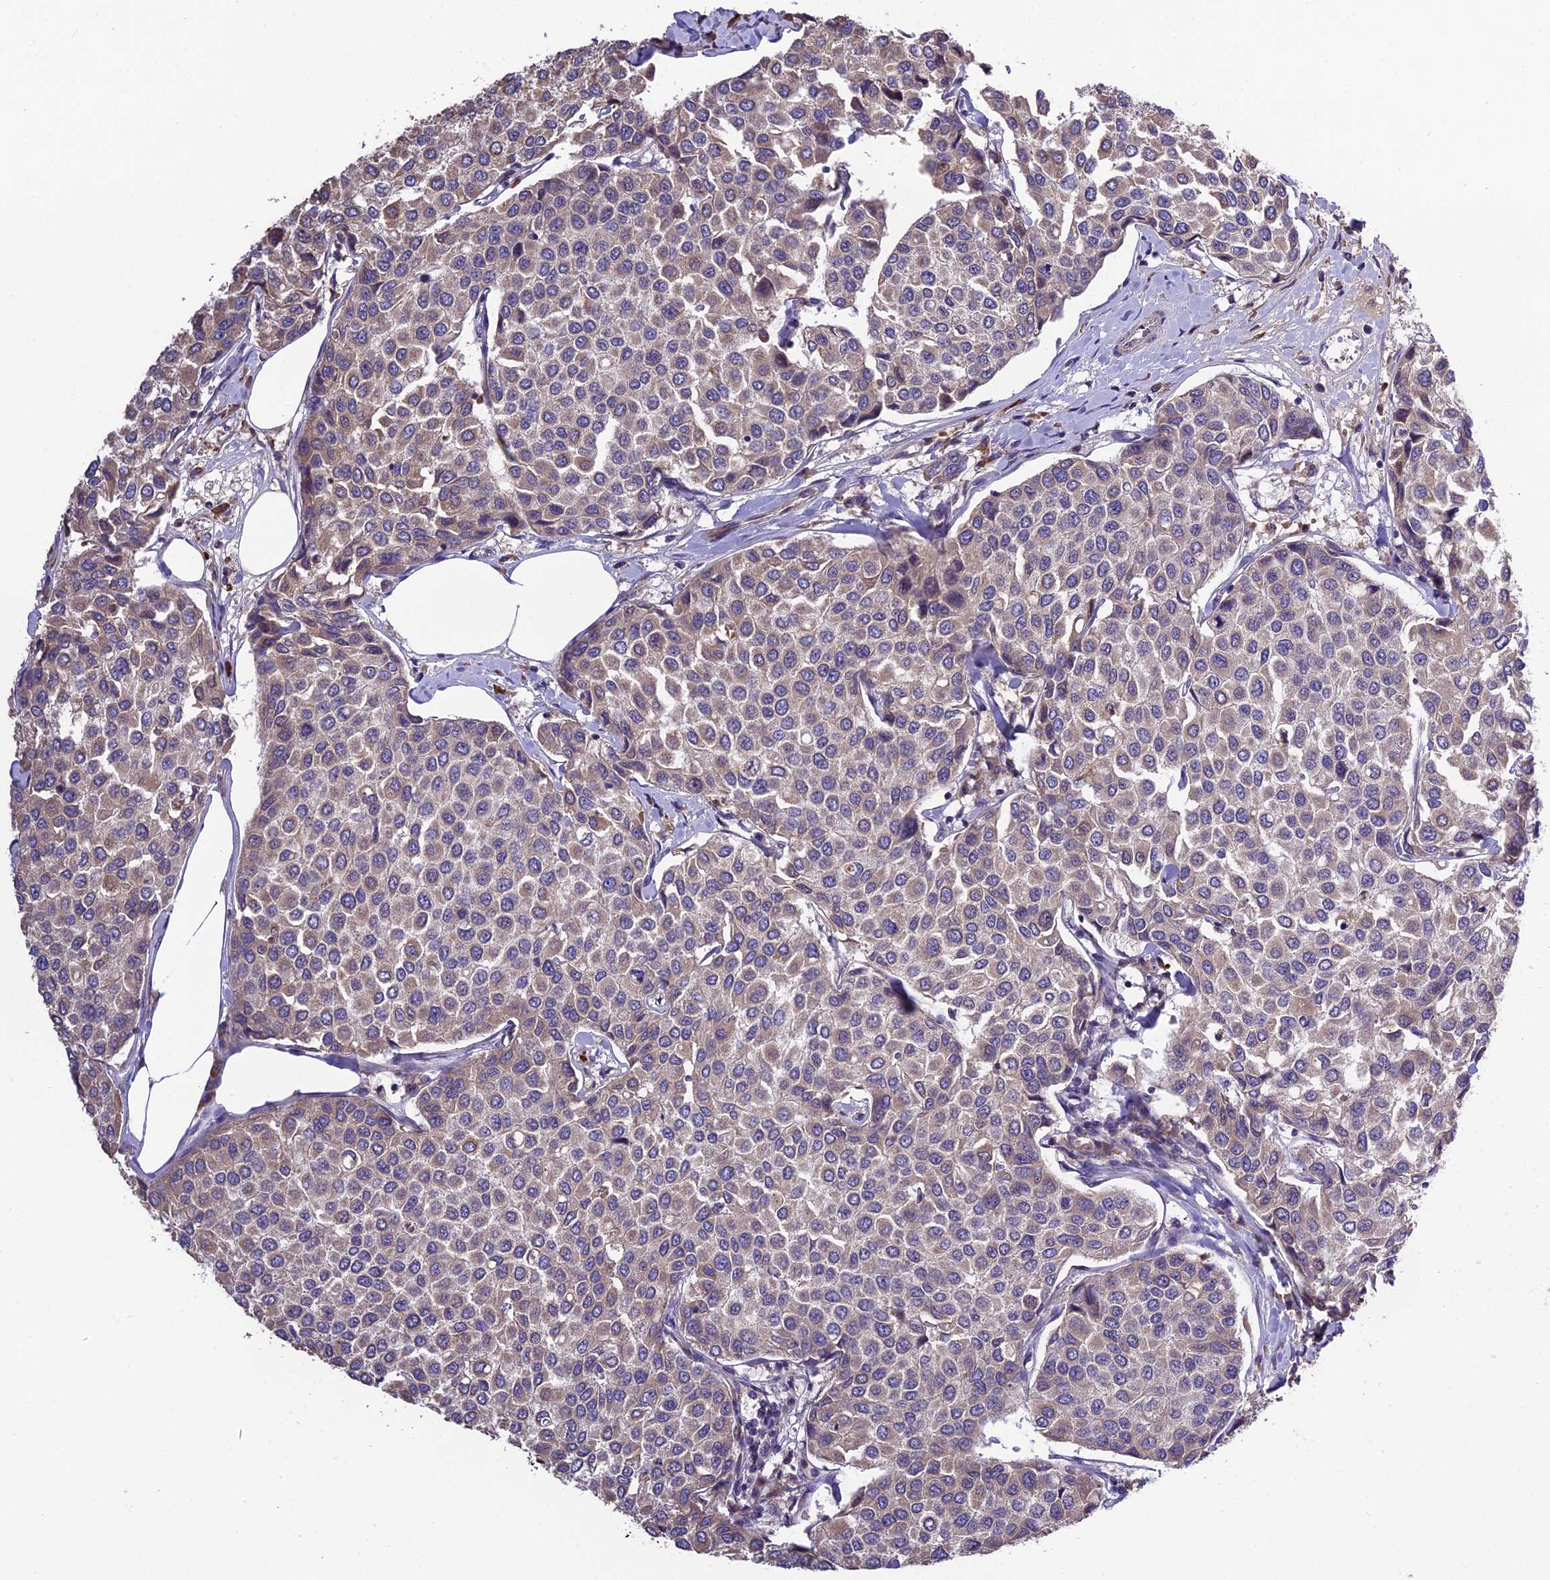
{"staining": {"intensity": "weak", "quantity": "25%-75%", "location": "cytoplasmic/membranous"}, "tissue": "breast cancer", "cell_type": "Tumor cells", "image_type": "cancer", "snomed": [{"axis": "morphology", "description": "Duct carcinoma"}, {"axis": "topography", "description": "Breast"}], "caption": "Breast cancer tissue shows weak cytoplasmic/membranous expression in approximately 25%-75% of tumor cells Immunohistochemistry stains the protein of interest in brown and the nuclei are stained blue.", "gene": "ABCC10", "patient": {"sex": "female", "age": 55}}